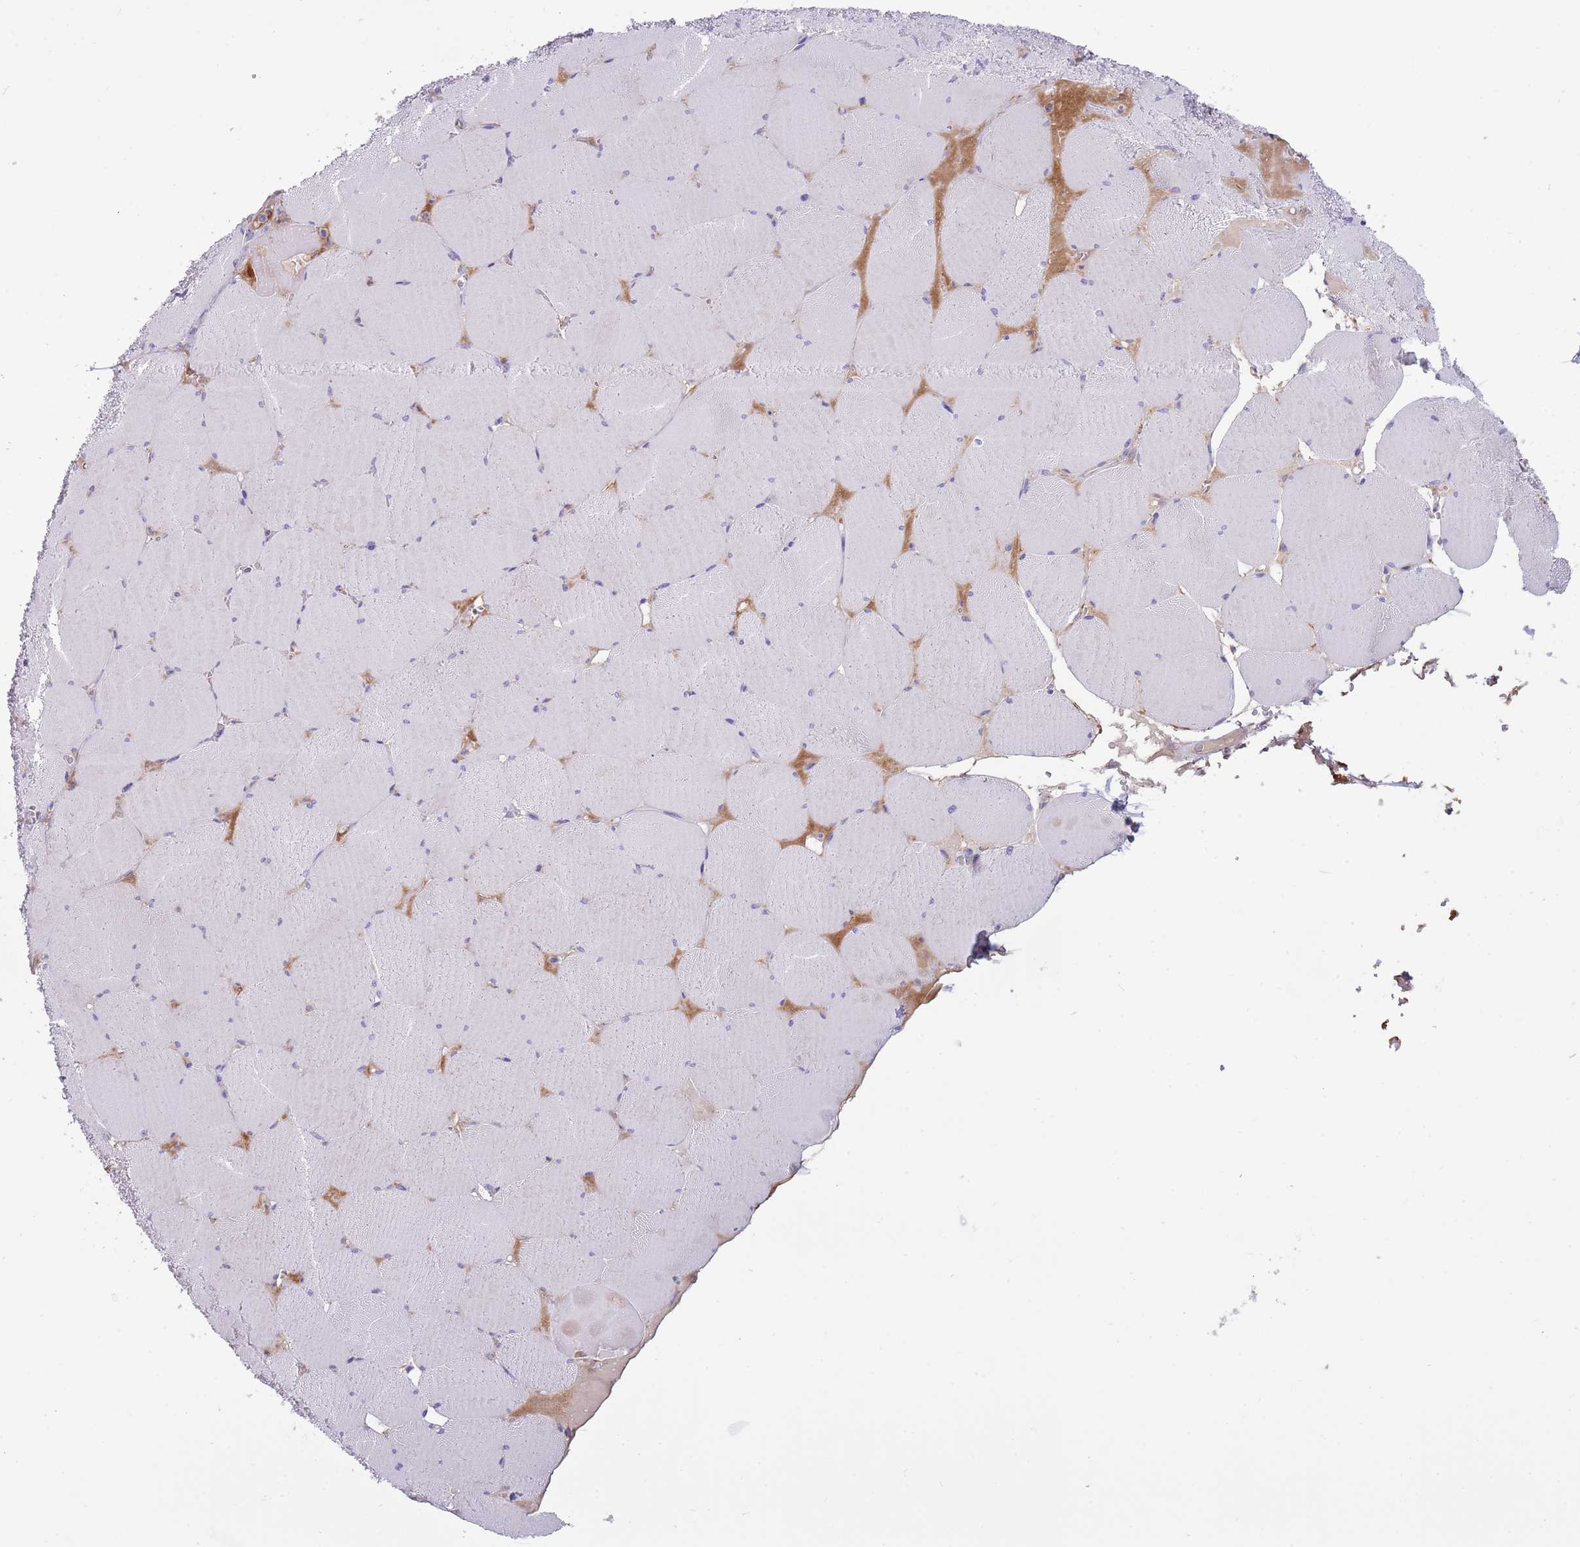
{"staining": {"intensity": "negative", "quantity": "none", "location": "none"}, "tissue": "skeletal muscle", "cell_type": "Myocytes", "image_type": "normal", "snomed": [{"axis": "morphology", "description": "Normal tissue, NOS"}, {"axis": "topography", "description": "Skeletal muscle"}, {"axis": "topography", "description": "Head-Neck"}], "caption": "There is no significant positivity in myocytes of skeletal muscle. (Immunohistochemistry (ihc), brightfield microscopy, high magnification).", "gene": "LEPROTL1", "patient": {"sex": "male", "age": 66}}